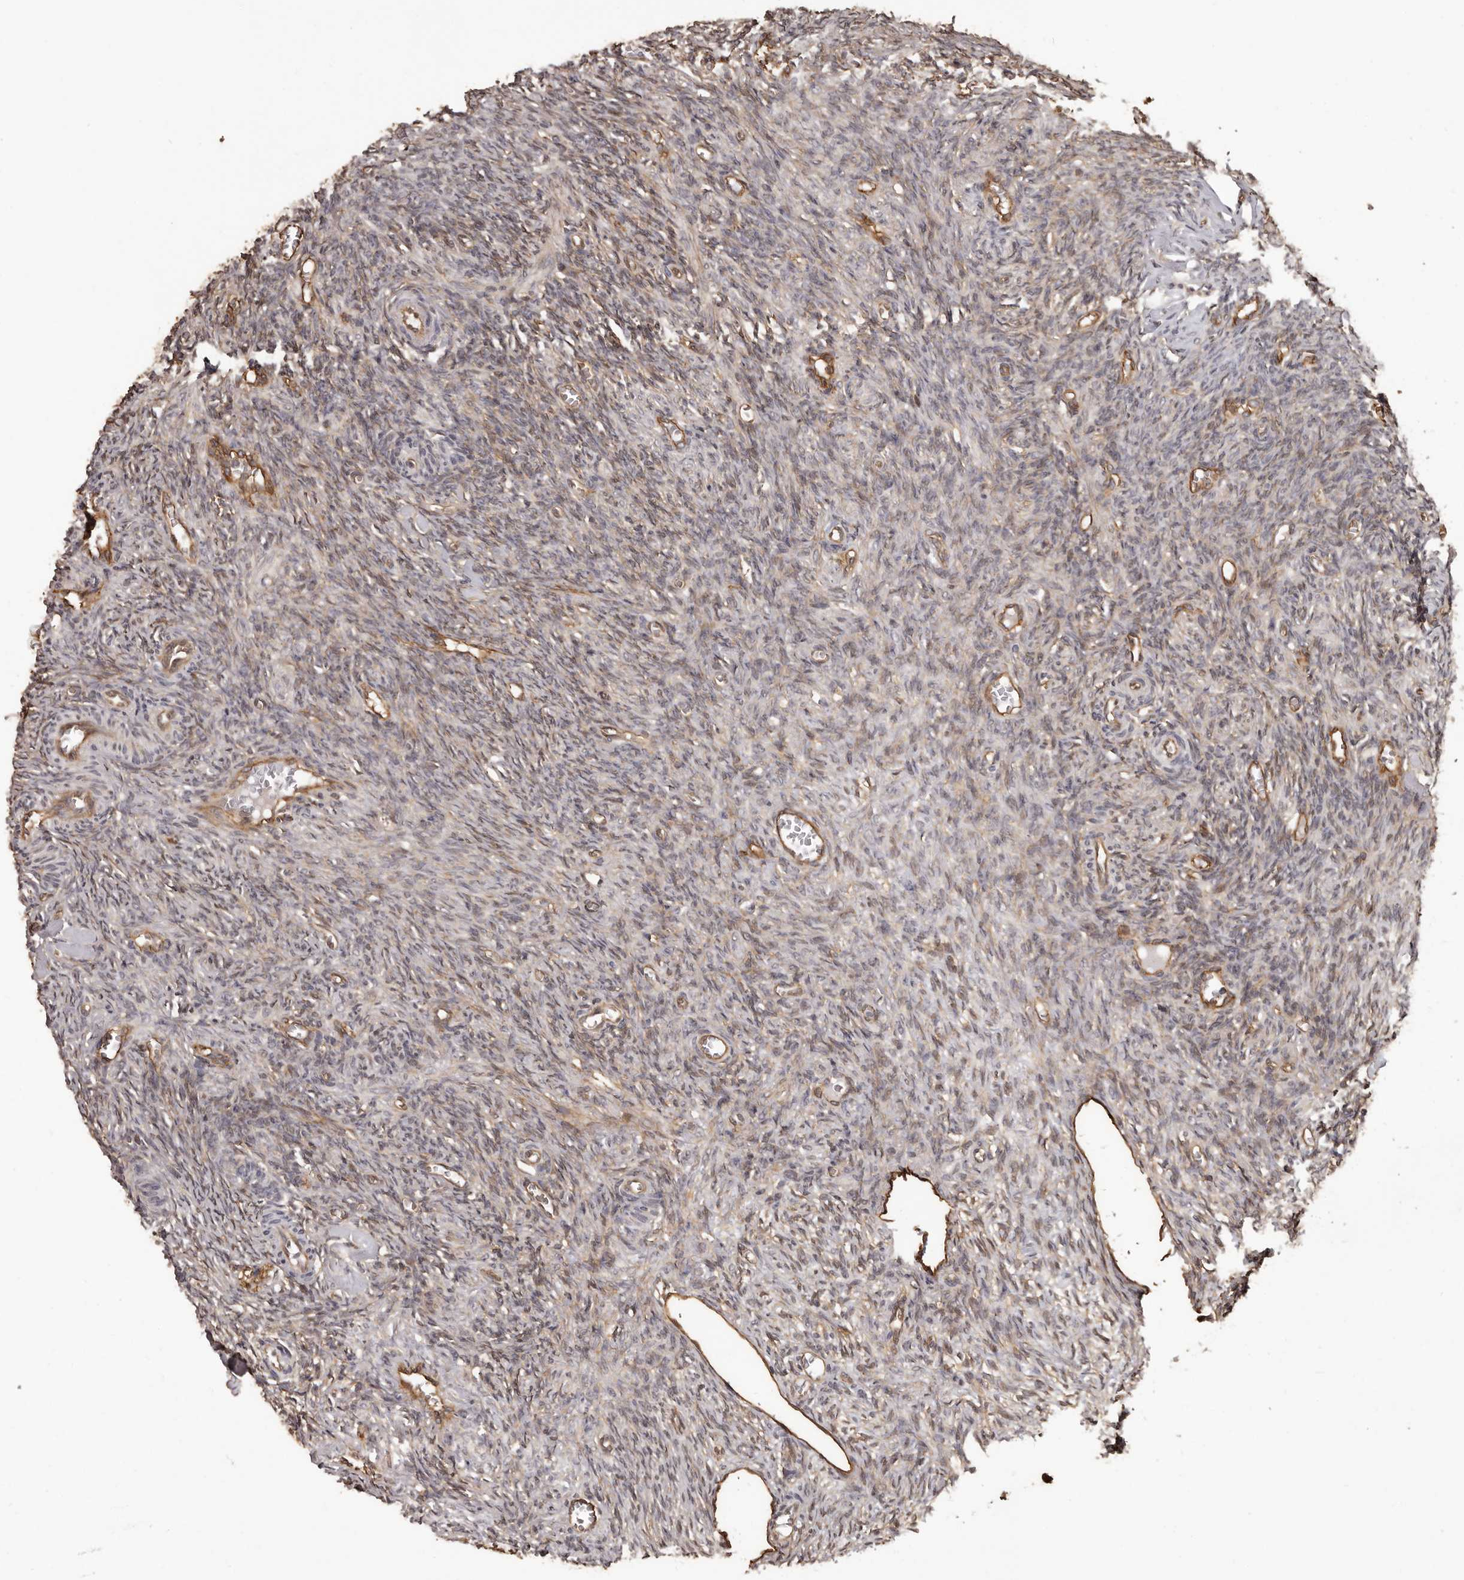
{"staining": {"intensity": "weak", "quantity": ">75%", "location": "cytoplasmic/membranous"}, "tissue": "ovary", "cell_type": "Follicle cells", "image_type": "normal", "snomed": [{"axis": "morphology", "description": "Normal tissue, NOS"}, {"axis": "topography", "description": "Ovary"}], "caption": "Protein expression by immunohistochemistry reveals weak cytoplasmic/membranous expression in approximately >75% of follicle cells in unremarkable ovary.", "gene": "SLITRK6", "patient": {"sex": "female", "age": 27}}